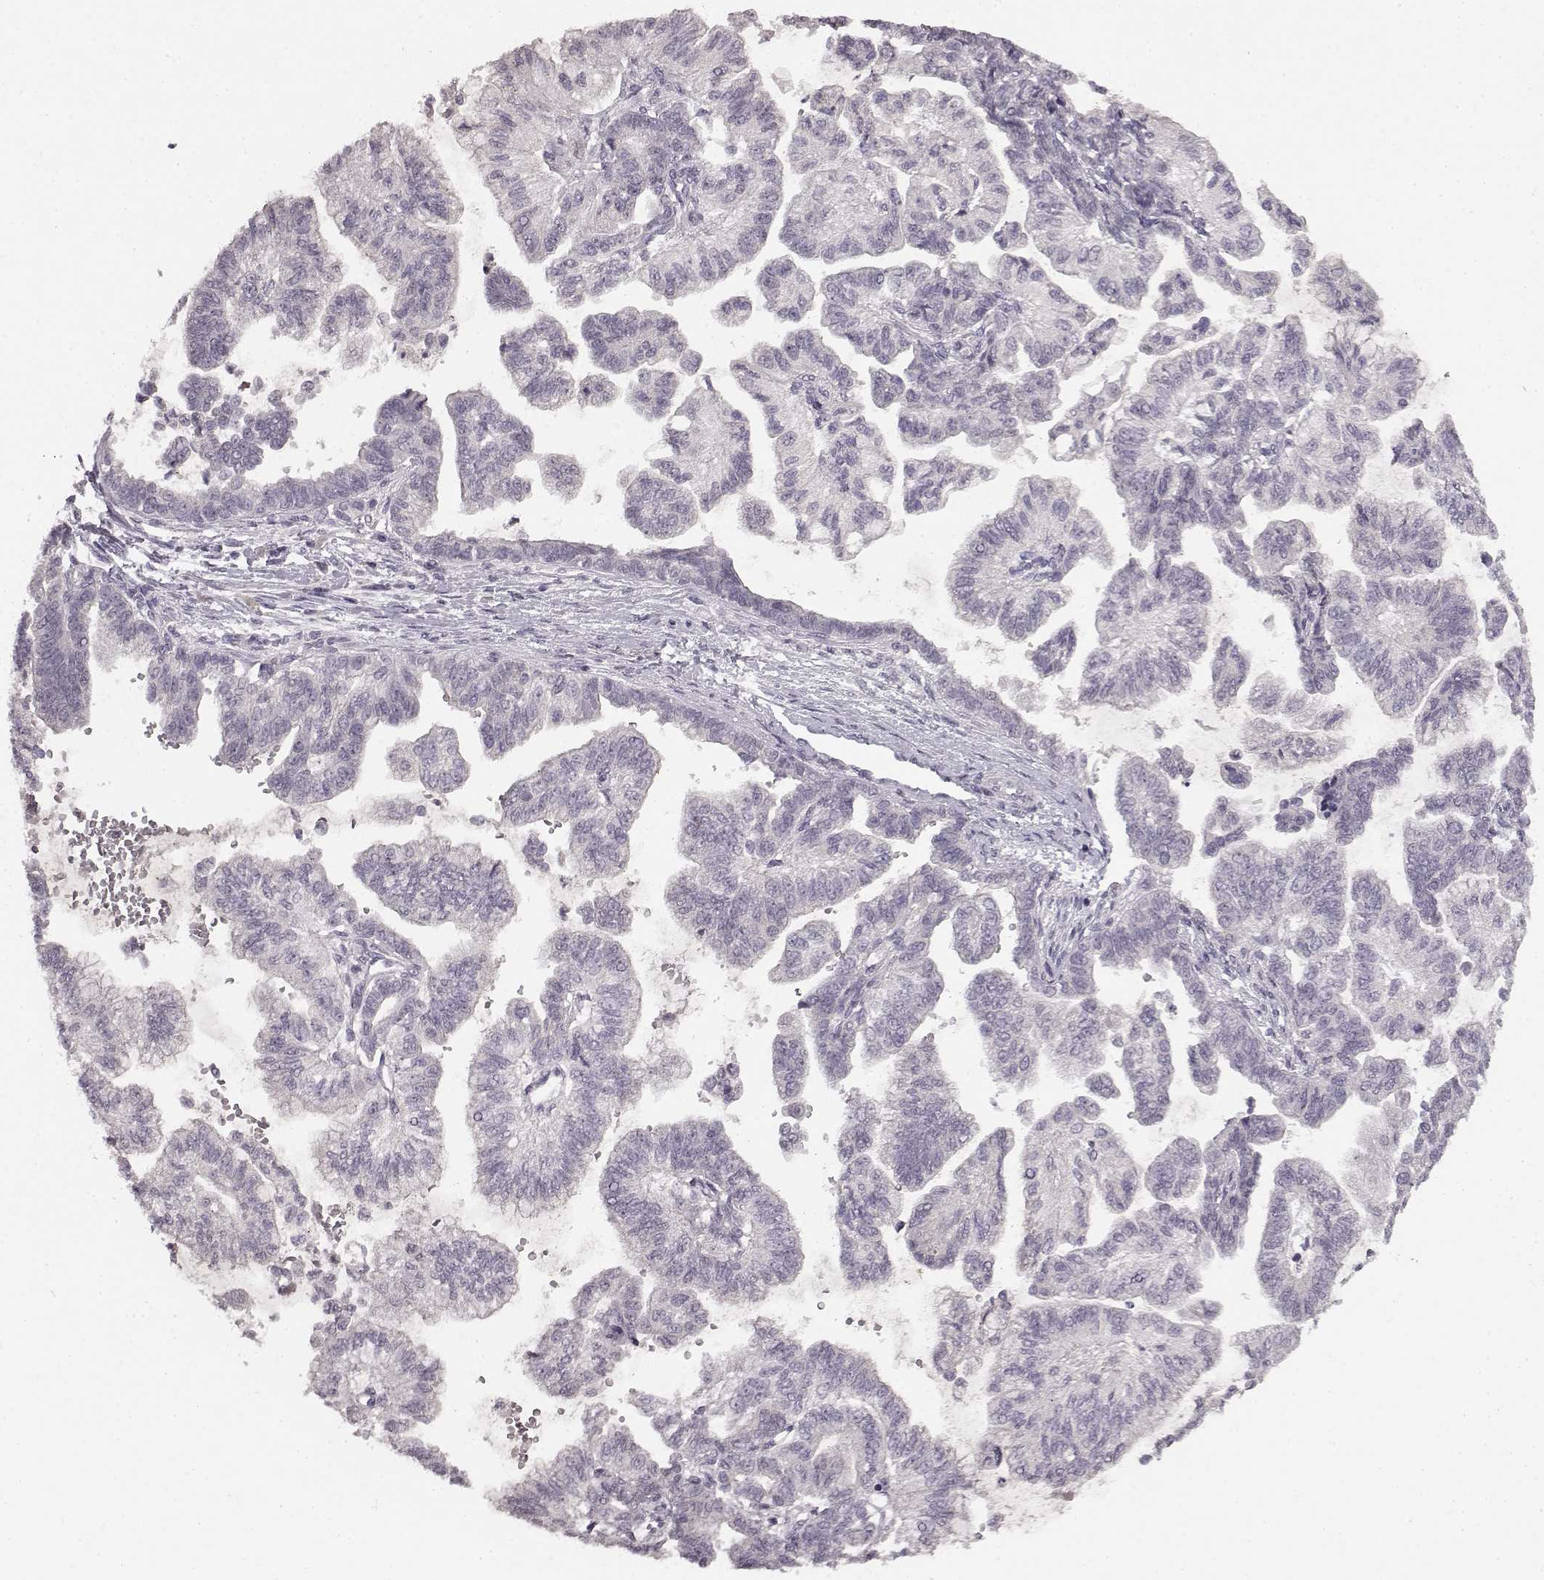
{"staining": {"intensity": "negative", "quantity": "none", "location": "none"}, "tissue": "stomach cancer", "cell_type": "Tumor cells", "image_type": "cancer", "snomed": [{"axis": "morphology", "description": "Adenocarcinoma, NOS"}, {"axis": "topography", "description": "Stomach"}], "caption": "A histopathology image of stomach cancer stained for a protein shows no brown staining in tumor cells. (Stains: DAB immunohistochemistry (IHC) with hematoxylin counter stain, Microscopy: brightfield microscopy at high magnification).", "gene": "LHB", "patient": {"sex": "male", "age": 83}}